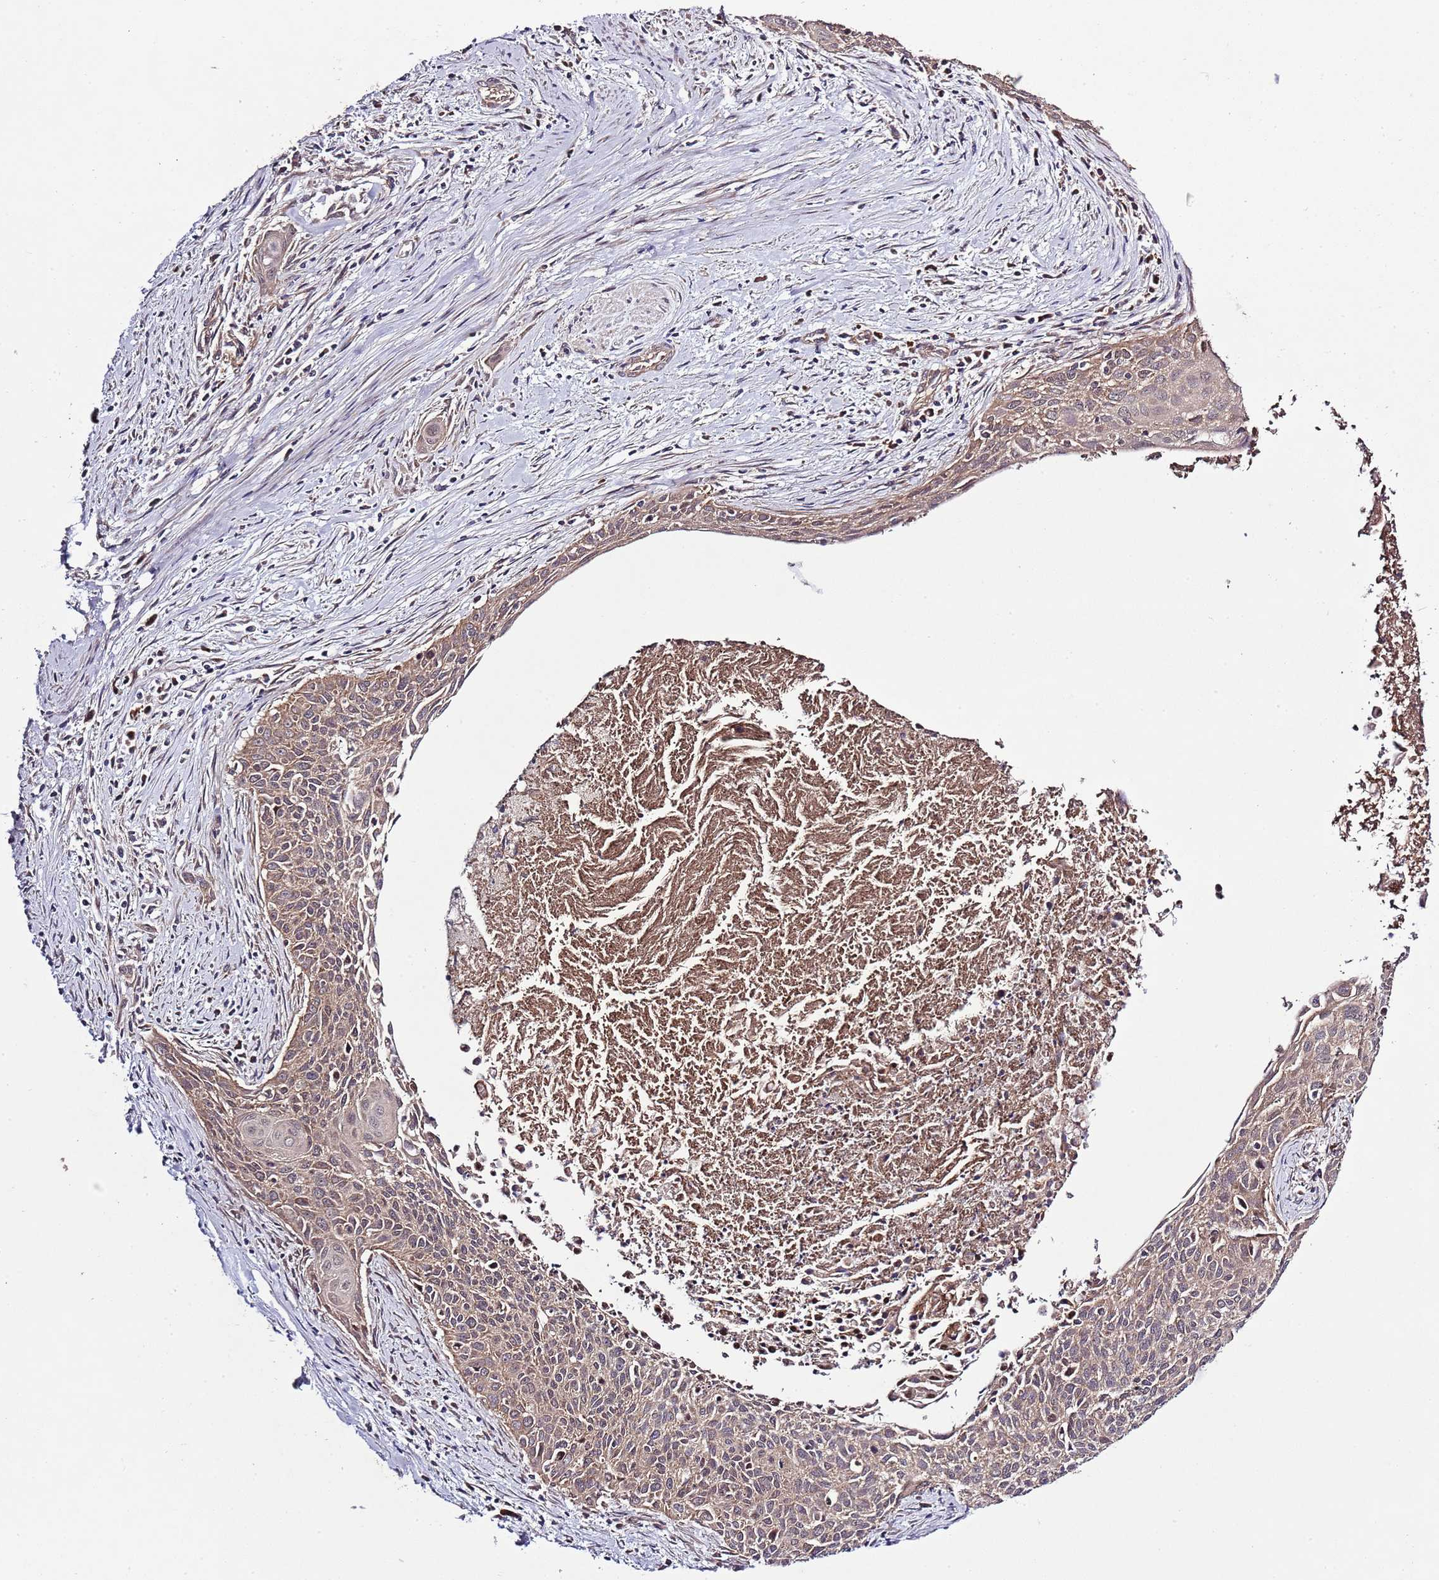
{"staining": {"intensity": "moderate", "quantity": ">75%", "location": "cytoplasmic/membranous"}, "tissue": "cervical cancer", "cell_type": "Tumor cells", "image_type": "cancer", "snomed": [{"axis": "morphology", "description": "Squamous cell carcinoma, NOS"}, {"axis": "topography", "description": "Cervix"}], "caption": "Protein expression analysis of squamous cell carcinoma (cervical) exhibits moderate cytoplasmic/membranous staining in approximately >75% of tumor cells. The staining was performed using DAB, with brown indicating positive protein expression. Nuclei are stained blue with hematoxylin.", "gene": "MFNG", "patient": {"sex": "female", "age": 55}}